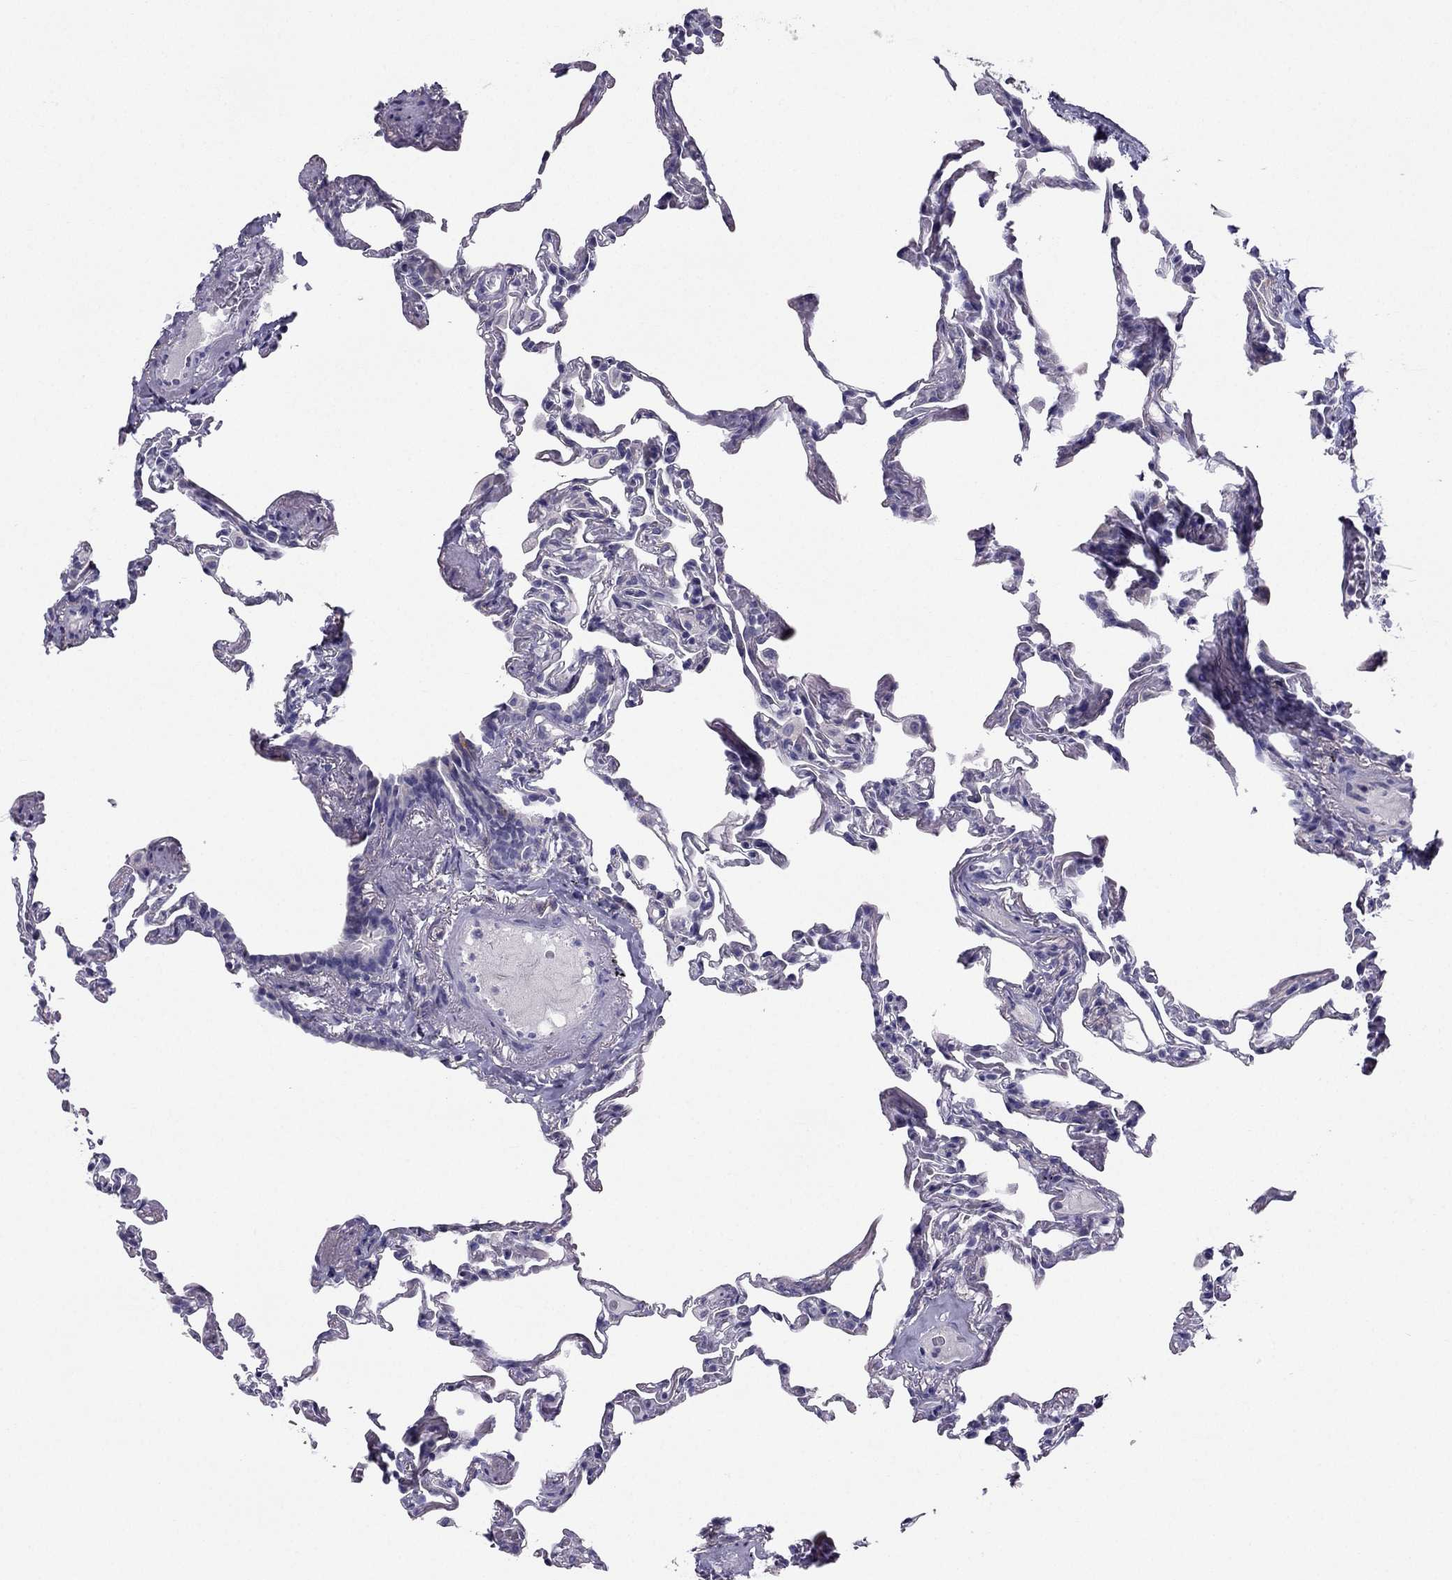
{"staining": {"intensity": "negative", "quantity": "none", "location": "none"}, "tissue": "lung", "cell_type": "Alveolar cells", "image_type": "normal", "snomed": [{"axis": "morphology", "description": "Normal tissue, NOS"}, {"axis": "topography", "description": "Lung"}], "caption": "This is an immunohistochemistry (IHC) photomicrograph of unremarkable human lung. There is no positivity in alveolar cells.", "gene": "SYT5", "patient": {"sex": "female", "age": 57}}